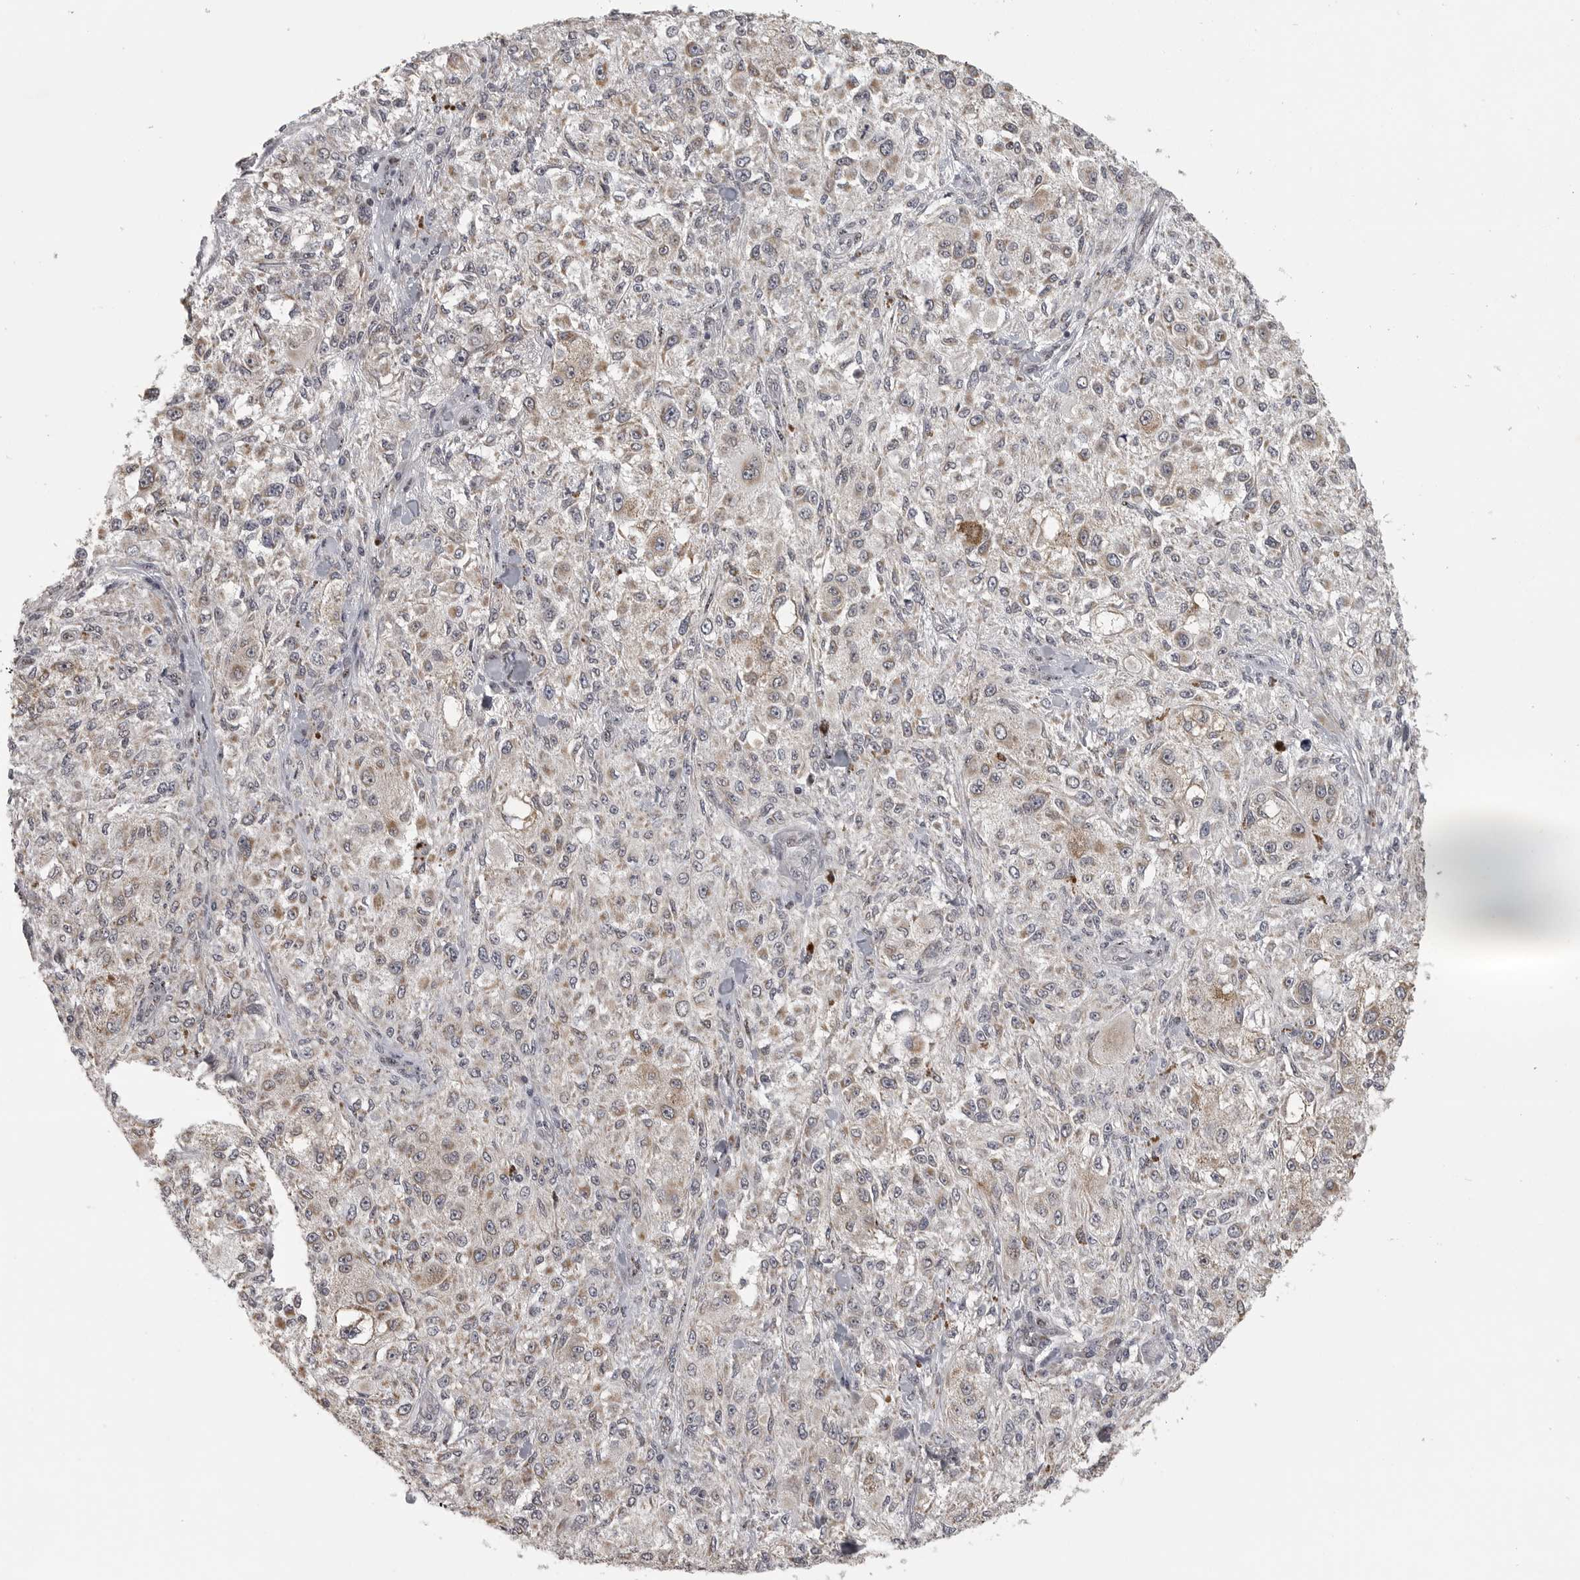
{"staining": {"intensity": "negative", "quantity": "none", "location": "none"}, "tissue": "melanoma", "cell_type": "Tumor cells", "image_type": "cancer", "snomed": [{"axis": "morphology", "description": "Necrosis, NOS"}, {"axis": "morphology", "description": "Malignant melanoma, NOS"}, {"axis": "topography", "description": "Skin"}], "caption": "Micrograph shows no protein expression in tumor cells of melanoma tissue.", "gene": "POLE2", "patient": {"sex": "female", "age": 87}}